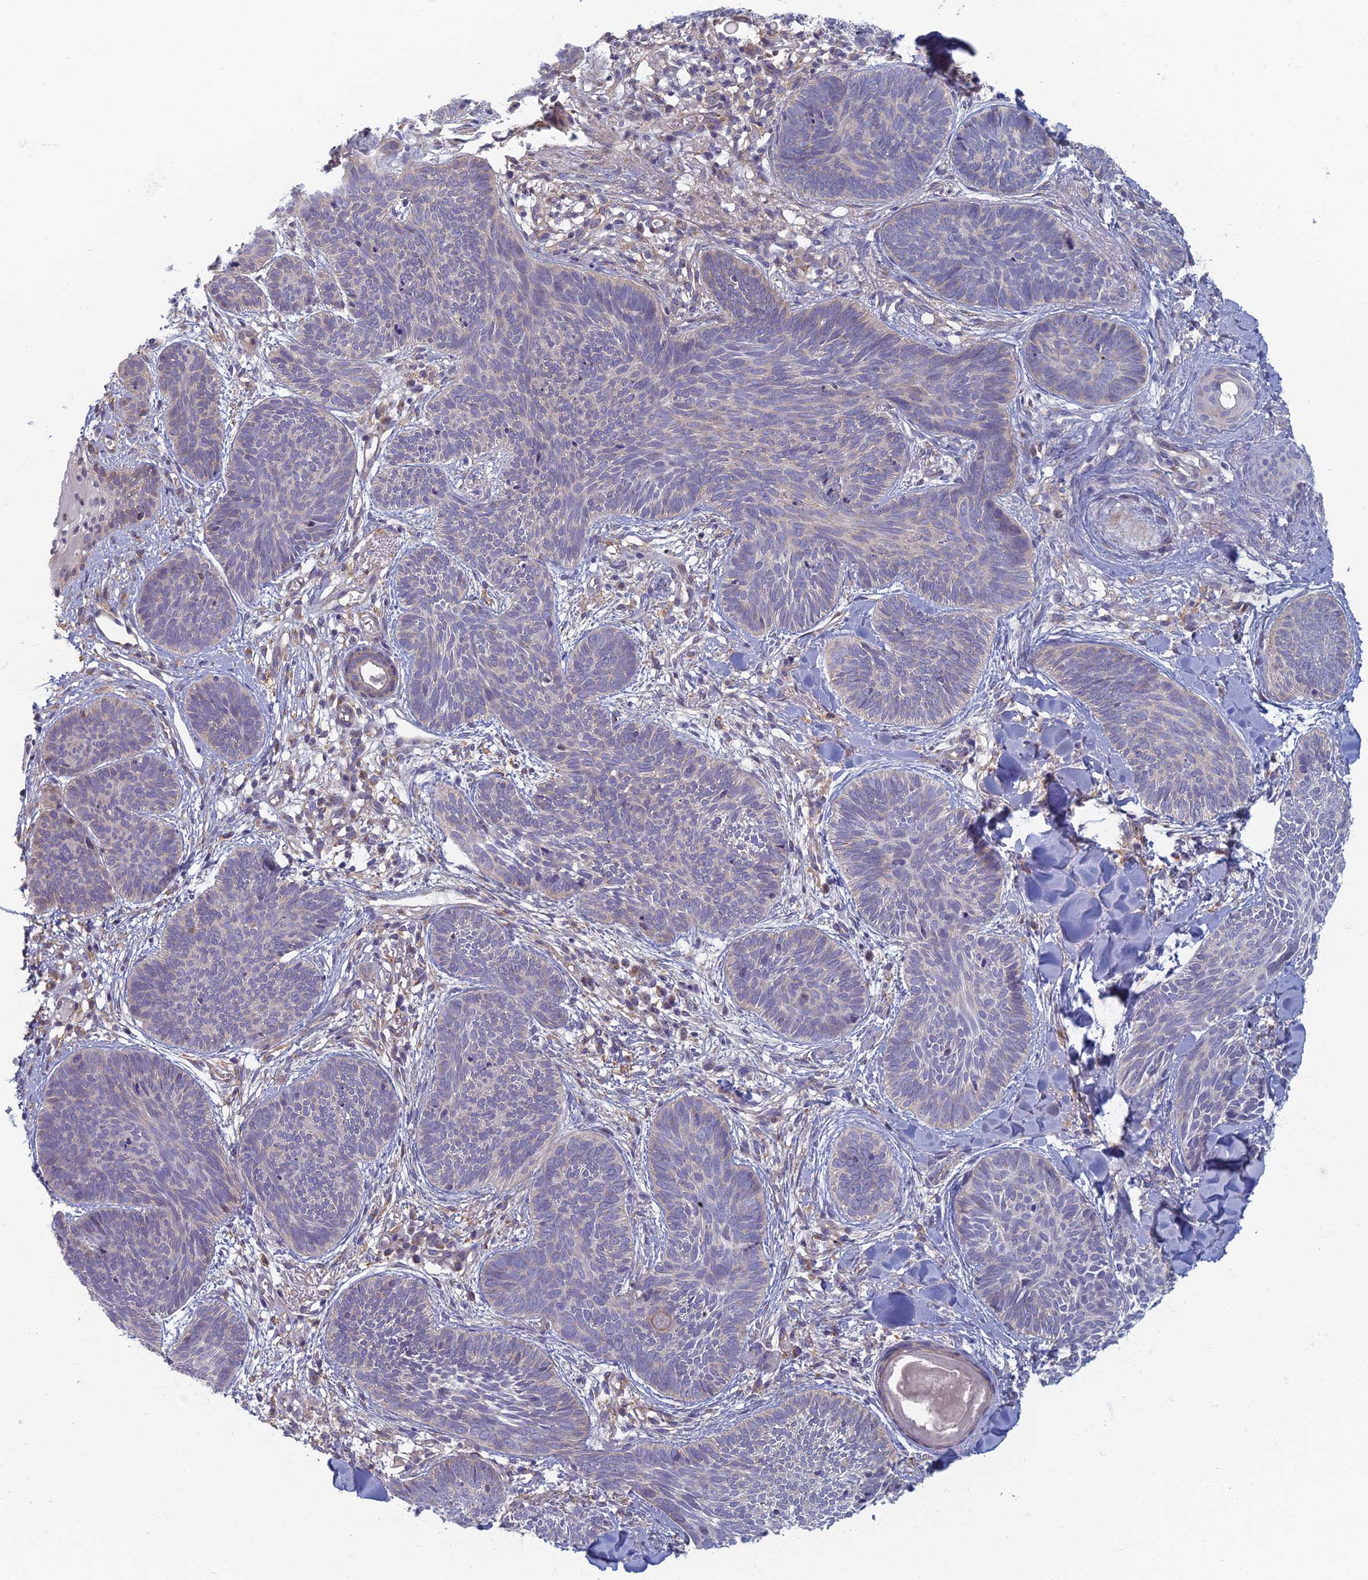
{"staining": {"intensity": "negative", "quantity": "none", "location": "none"}, "tissue": "skin cancer", "cell_type": "Tumor cells", "image_type": "cancer", "snomed": [{"axis": "morphology", "description": "Basal cell carcinoma"}, {"axis": "topography", "description": "Skin"}], "caption": "The photomicrograph displays no significant expression in tumor cells of skin basal cell carcinoma. (Stains: DAB IHC with hematoxylin counter stain, Microscopy: brightfield microscopy at high magnification).", "gene": "PROX2", "patient": {"sex": "female", "age": 81}}